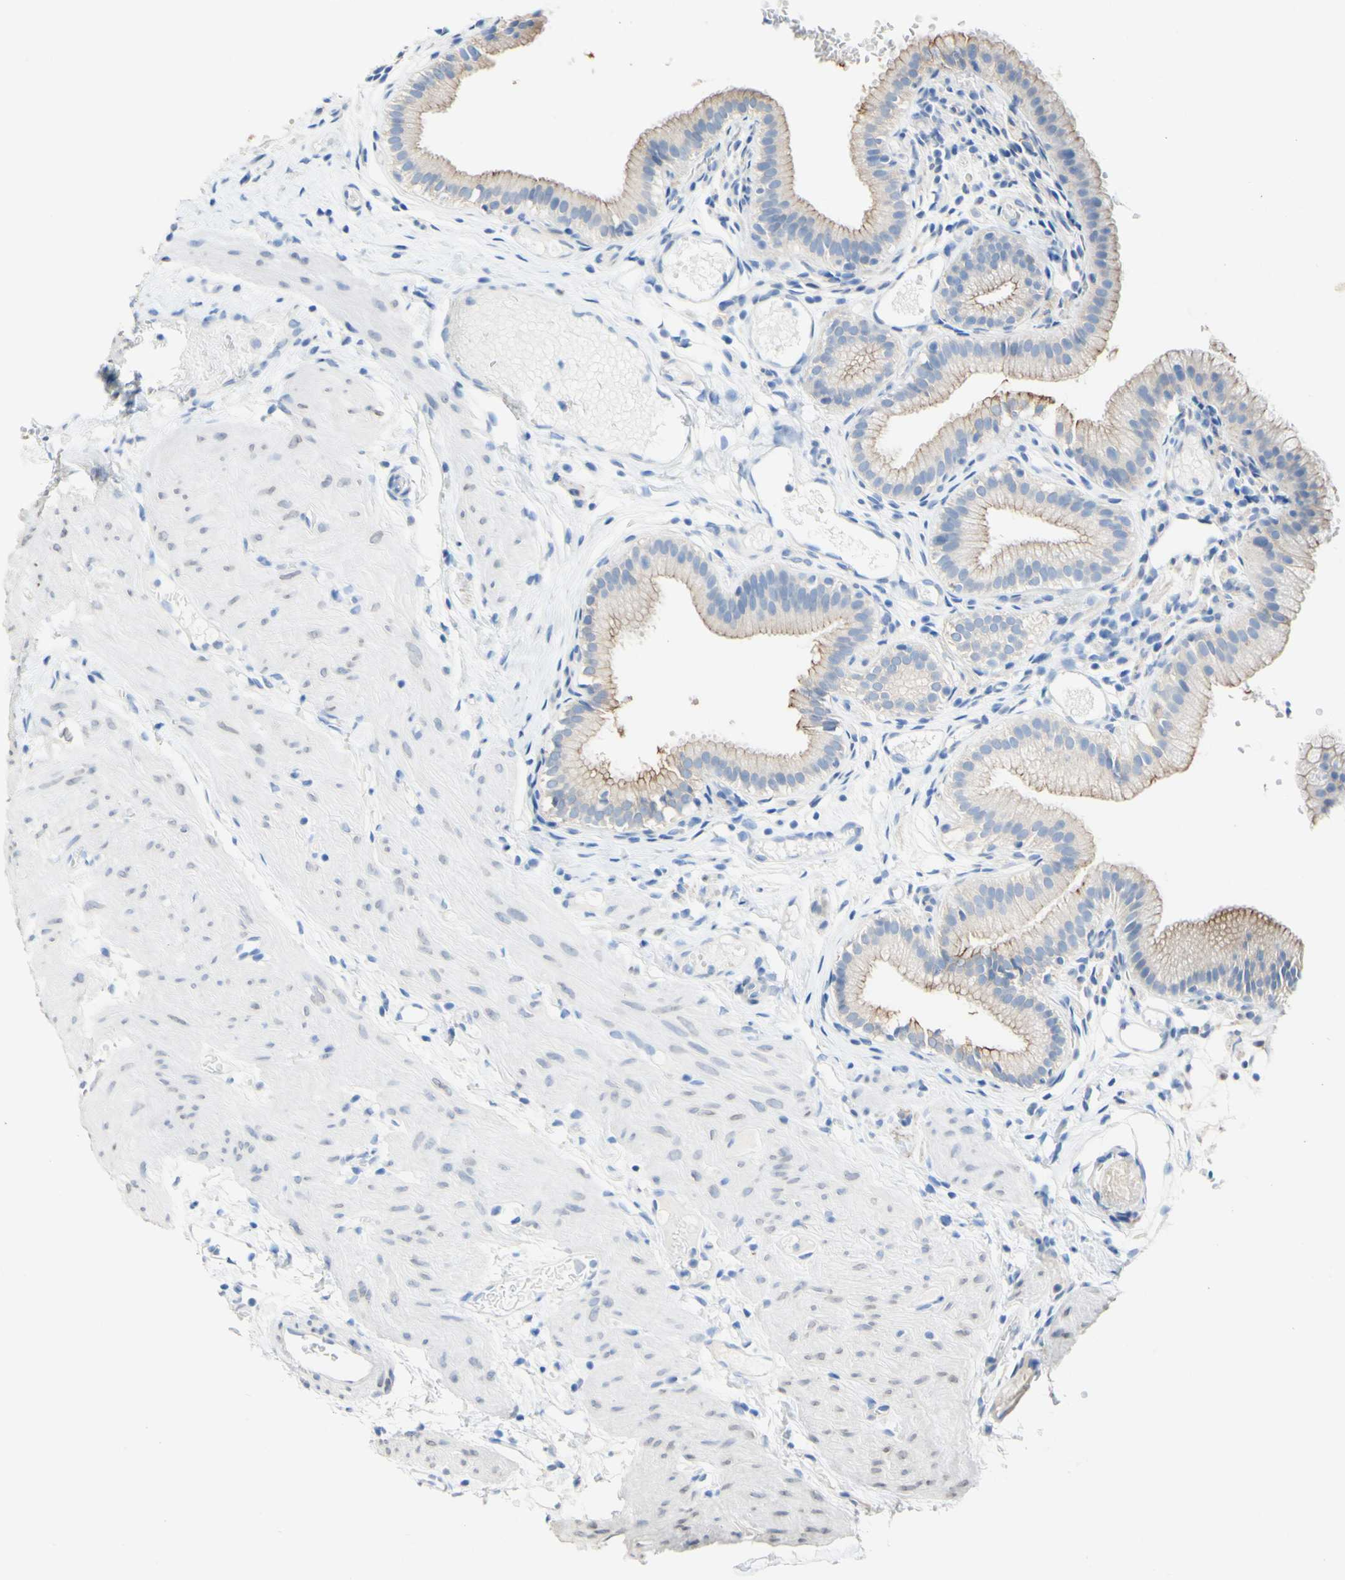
{"staining": {"intensity": "weak", "quantity": ">75%", "location": "cytoplasmic/membranous"}, "tissue": "gallbladder", "cell_type": "Glandular cells", "image_type": "normal", "snomed": [{"axis": "morphology", "description": "Normal tissue, NOS"}, {"axis": "topography", "description": "Gallbladder"}], "caption": "Protein staining of normal gallbladder displays weak cytoplasmic/membranous staining in about >75% of glandular cells. The protein is shown in brown color, while the nuclei are stained blue.", "gene": "DSC2", "patient": {"sex": "female", "age": 26}}